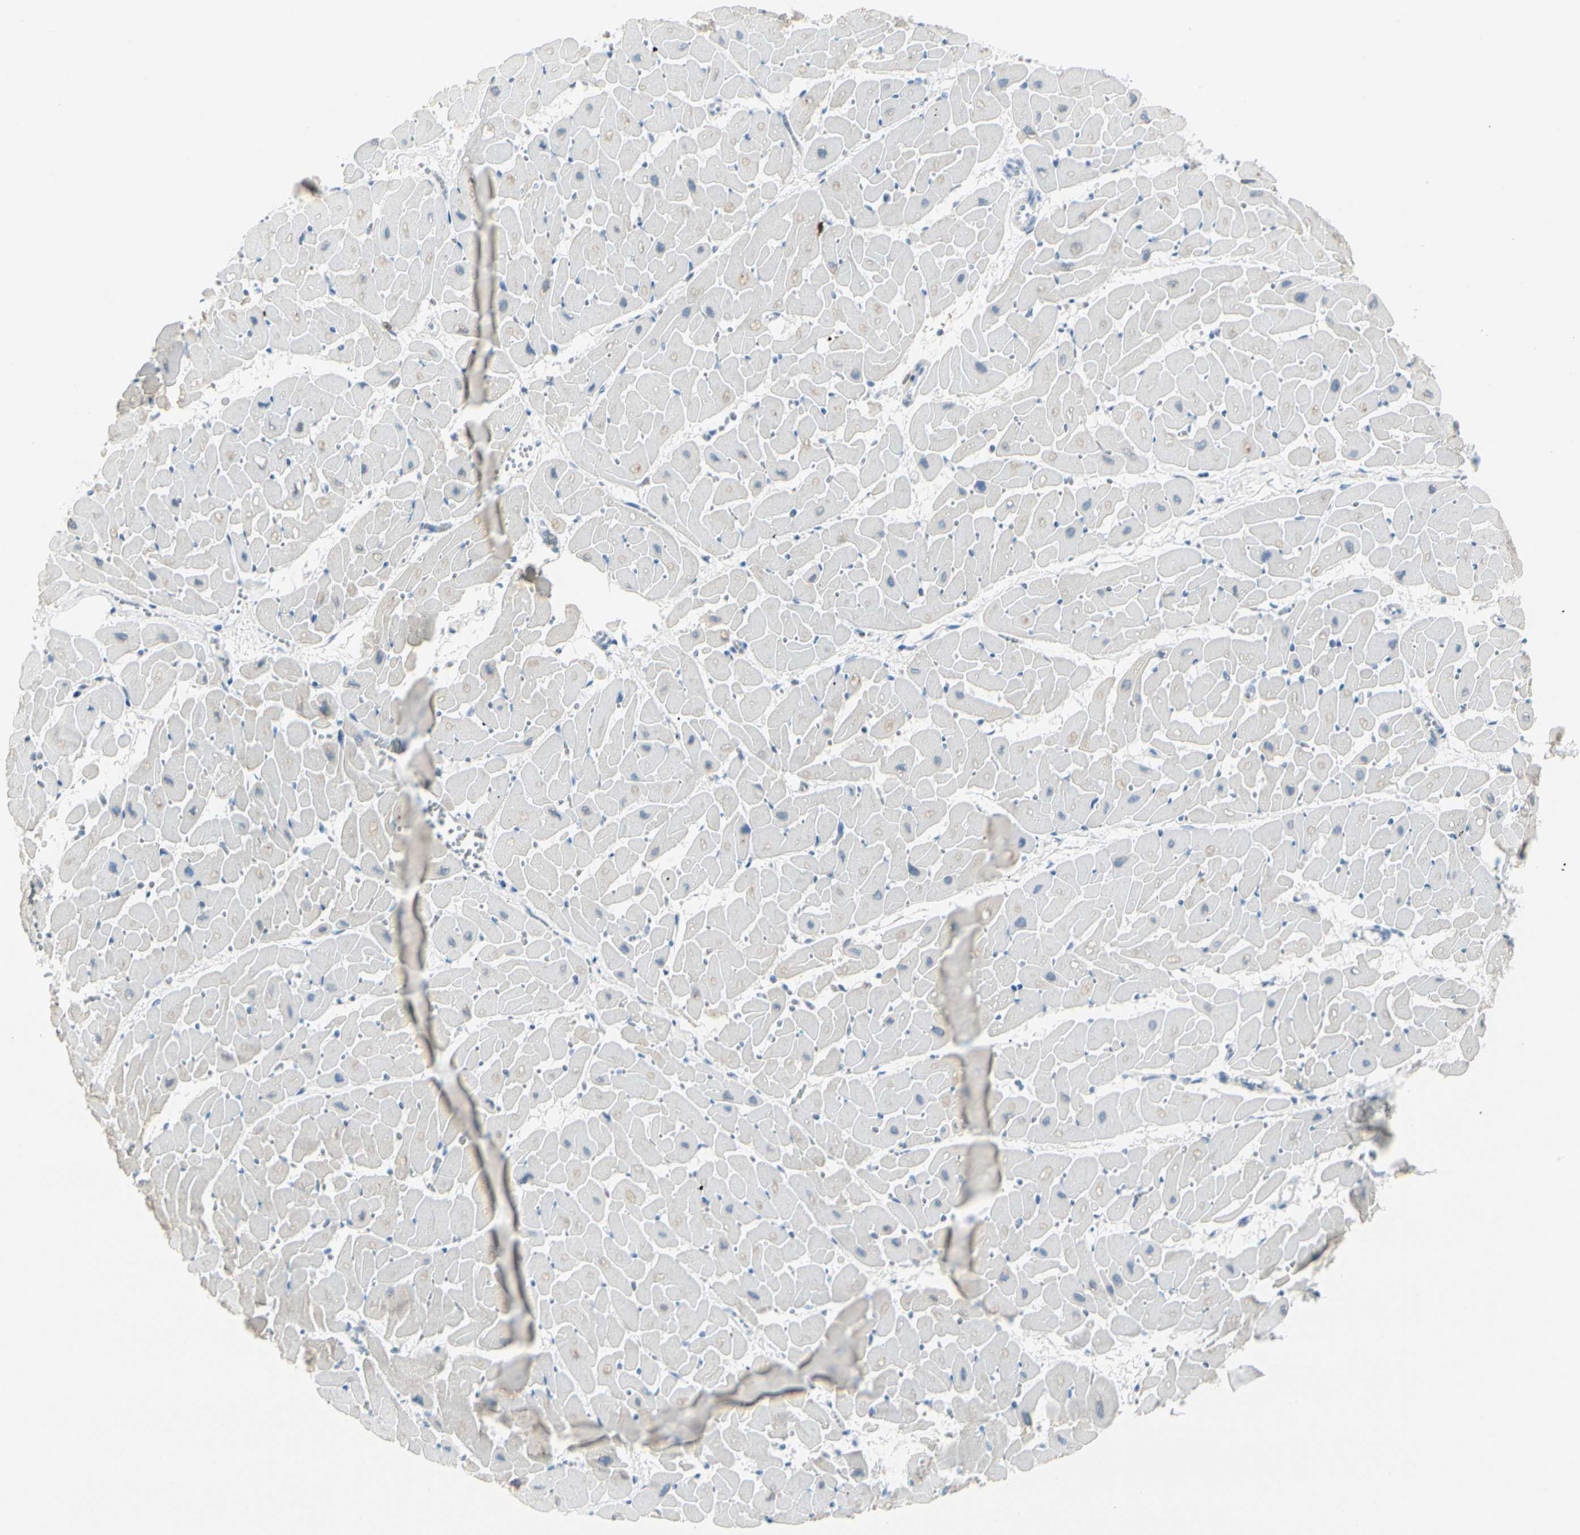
{"staining": {"intensity": "negative", "quantity": "none", "location": "none"}, "tissue": "heart muscle", "cell_type": "Cardiomyocytes", "image_type": "normal", "snomed": [{"axis": "morphology", "description": "Normal tissue, NOS"}, {"axis": "topography", "description": "Heart"}], "caption": "Heart muscle stained for a protein using IHC displays no staining cardiomyocytes.", "gene": "TRAF1", "patient": {"sex": "female", "age": 19}}